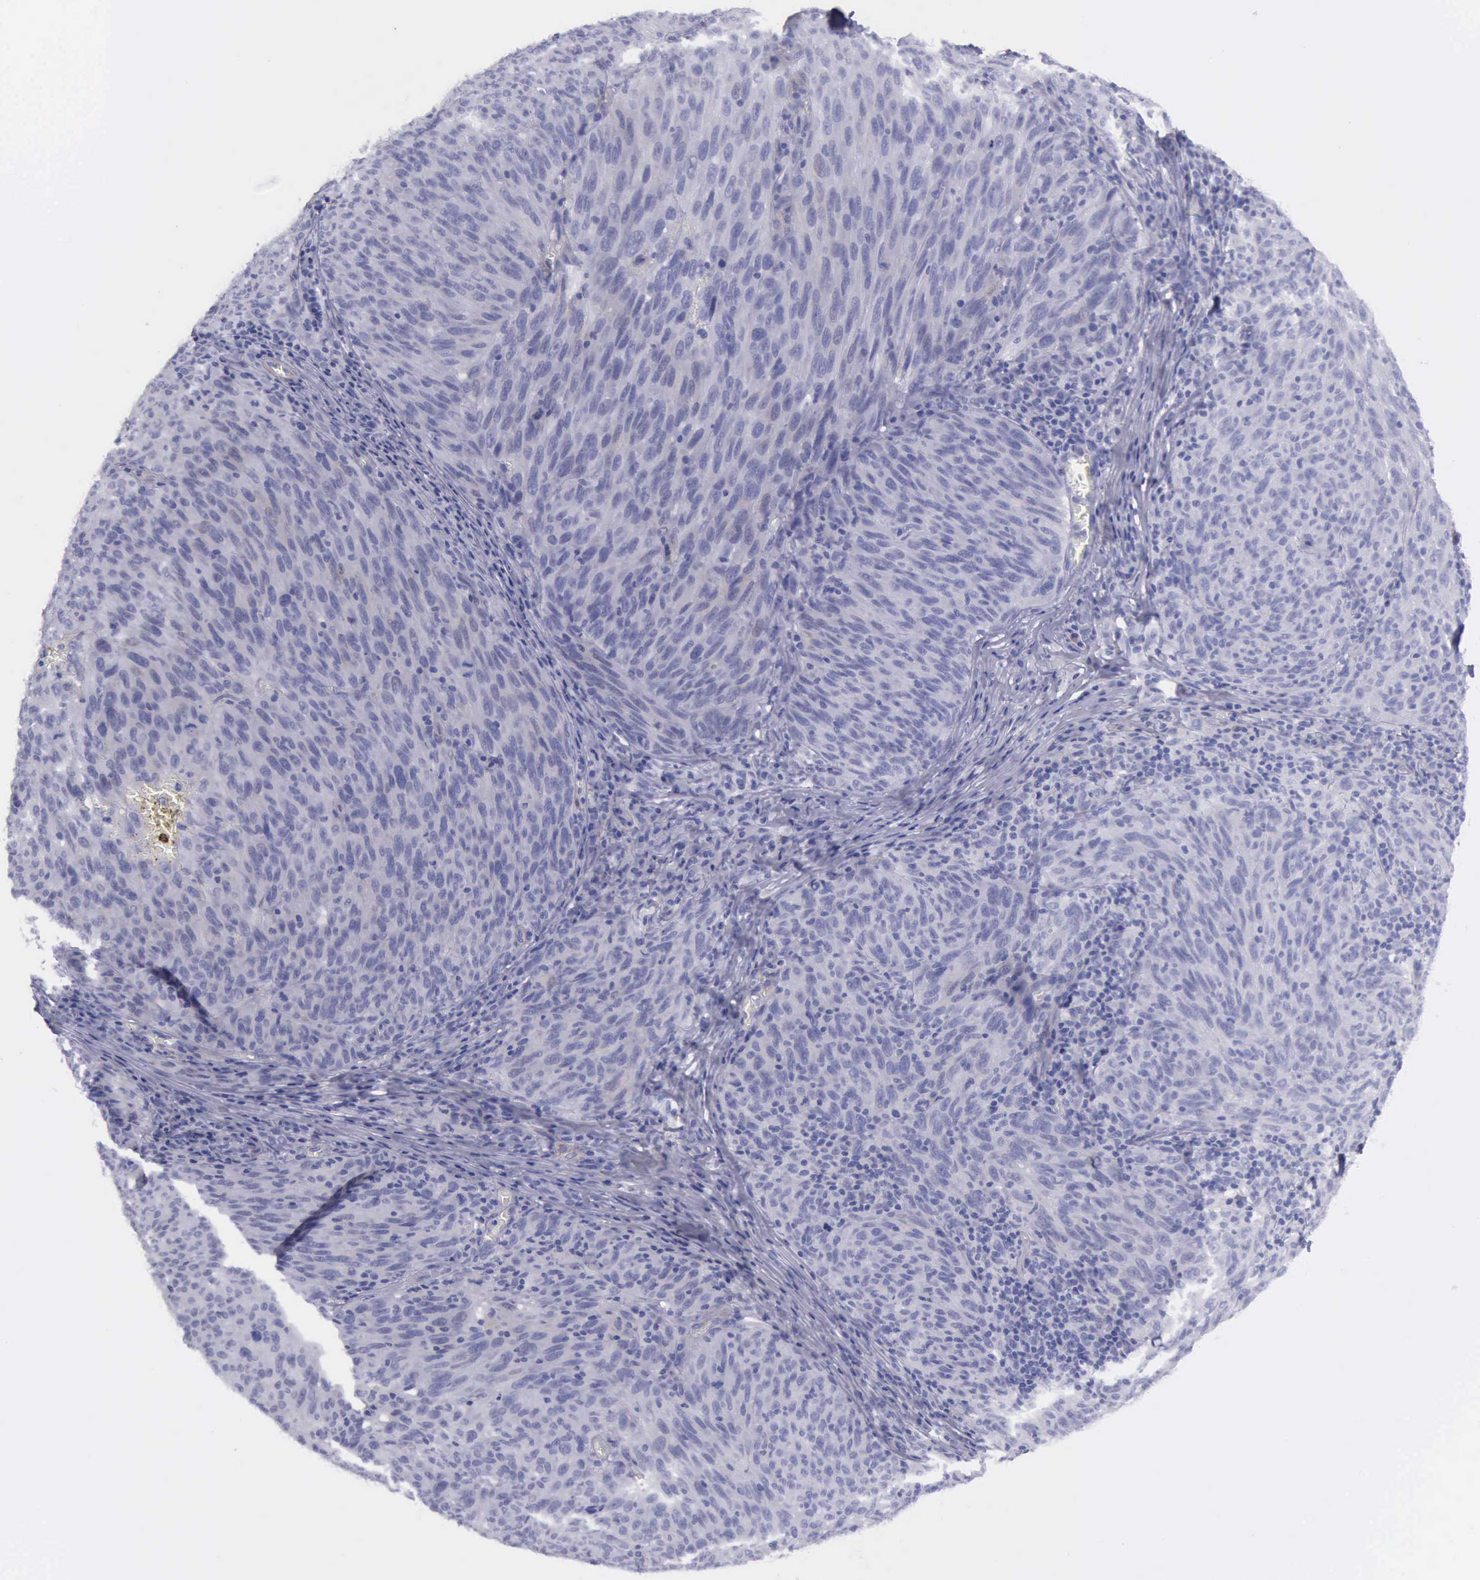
{"staining": {"intensity": "negative", "quantity": "none", "location": "none"}, "tissue": "melanoma", "cell_type": "Tumor cells", "image_type": "cancer", "snomed": [{"axis": "morphology", "description": "Malignant melanoma, NOS"}, {"axis": "topography", "description": "Skin"}], "caption": "High power microscopy image of an immunohistochemistry image of malignant melanoma, revealing no significant staining in tumor cells.", "gene": "AOC3", "patient": {"sex": "male", "age": 76}}